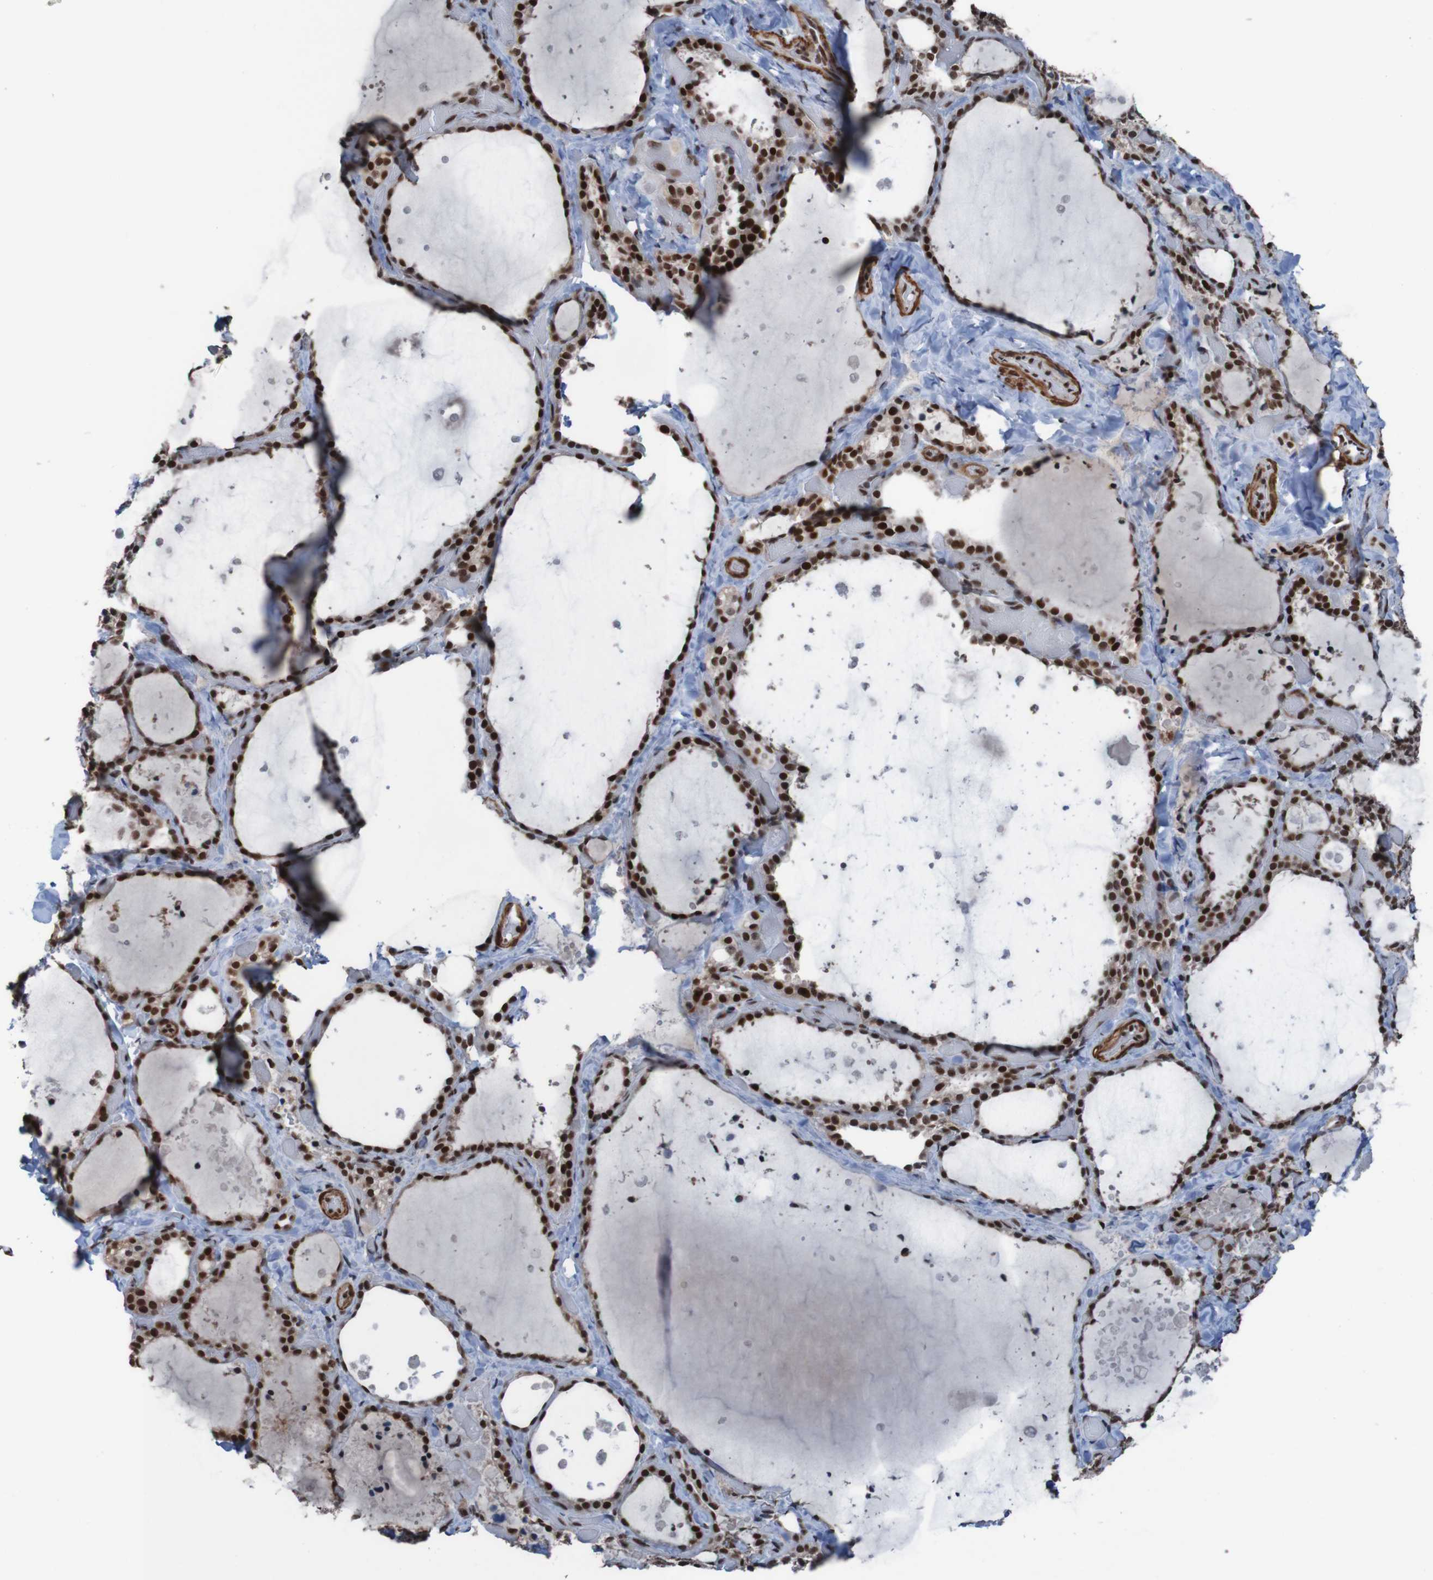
{"staining": {"intensity": "strong", "quantity": ">75%", "location": "cytoplasmic/membranous,nuclear"}, "tissue": "thyroid gland", "cell_type": "Glandular cells", "image_type": "normal", "snomed": [{"axis": "morphology", "description": "Normal tissue, NOS"}, {"axis": "topography", "description": "Thyroid gland"}], "caption": "Glandular cells exhibit strong cytoplasmic/membranous,nuclear expression in about >75% of cells in benign thyroid gland. The protein is stained brown, and the nuclei are stained in blue (DAB IHC with brightfield microscopy, high magnification).", "gene": "PHF2", "patient": {"sex": "female", "age": 44}}